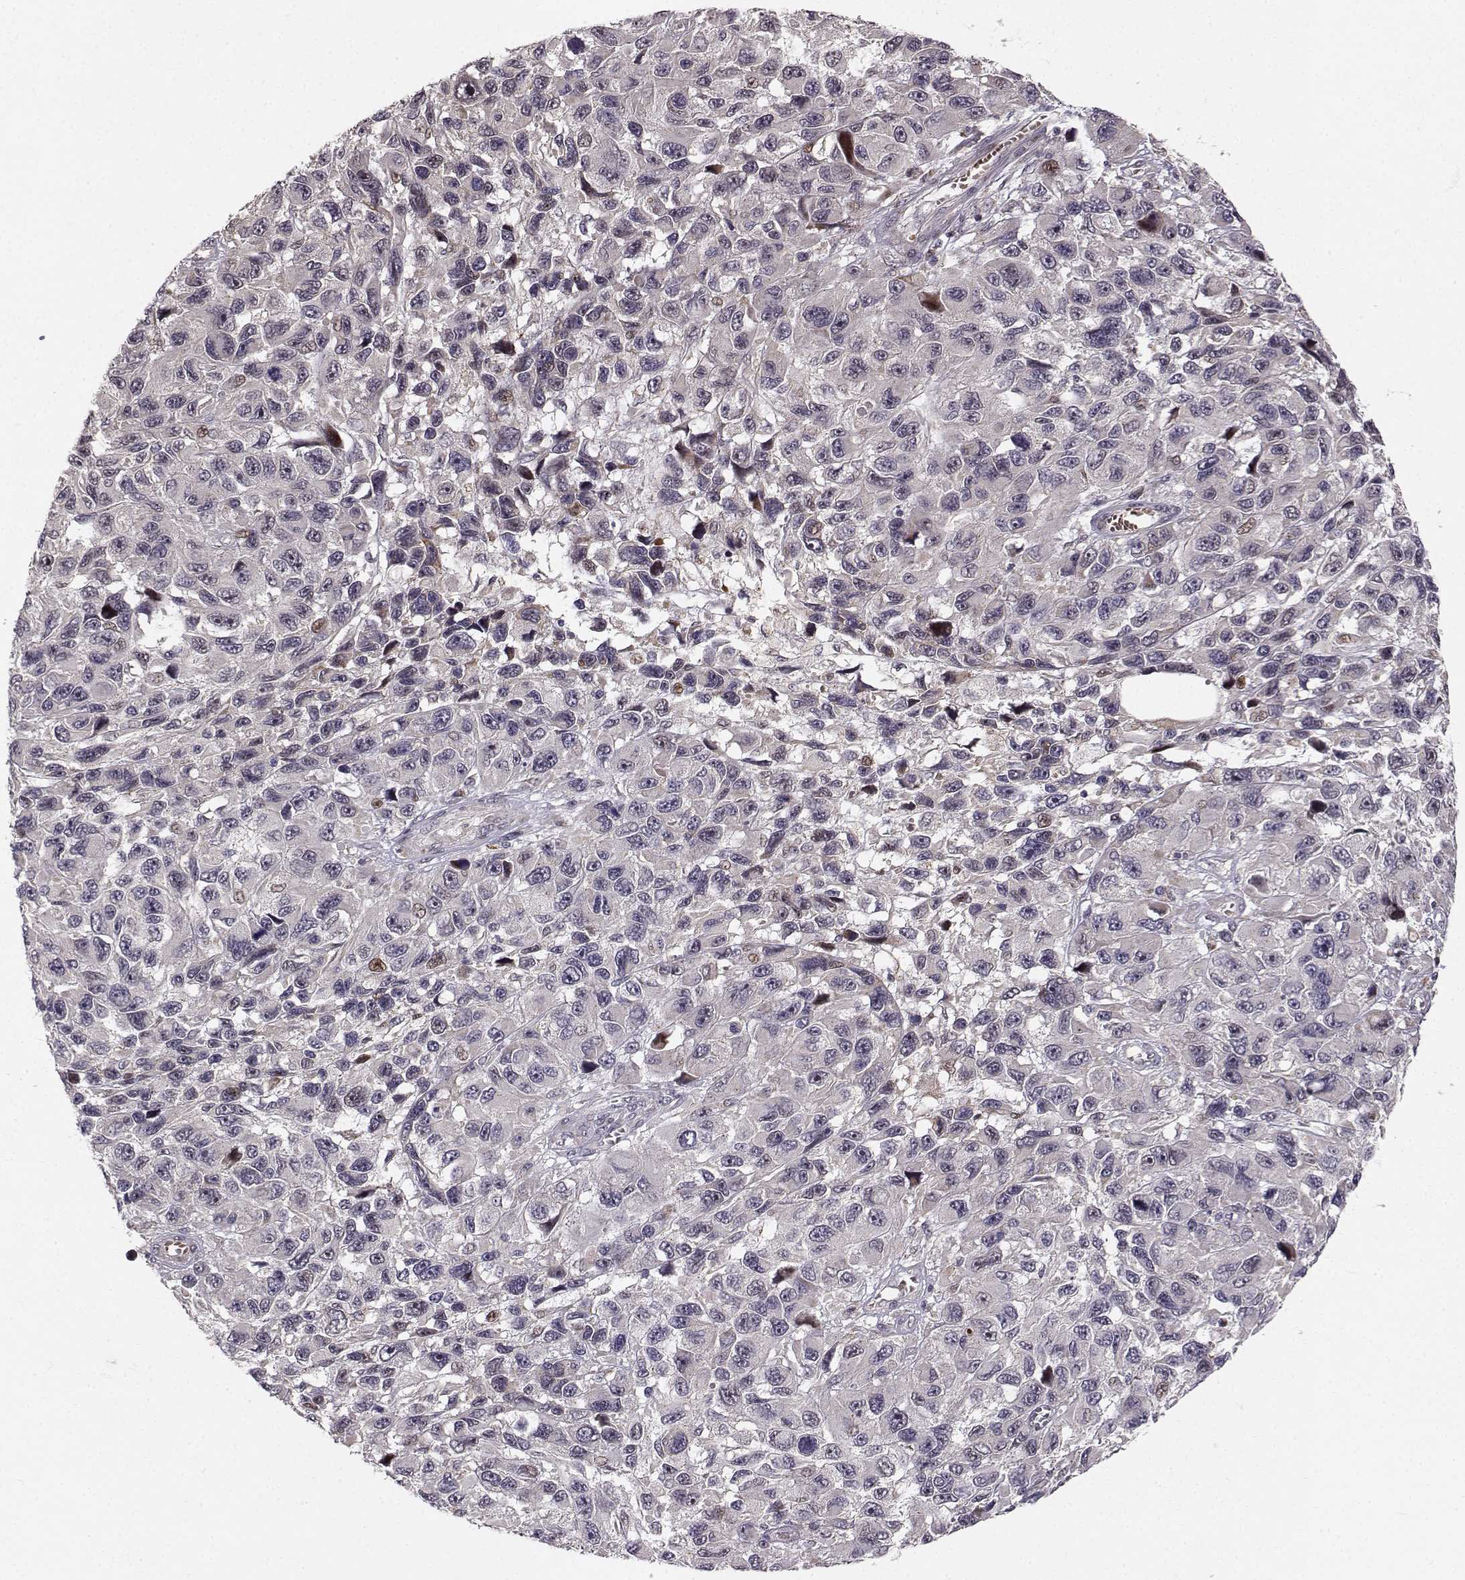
{"staining": {"intensity": "moderate", "quantity": "<25%", "location": "nuclear"}, "tissue": "melanoma", "cell_type": "Tumor cells", "image_type": "cancer", "snomed": [{"axis": "morphology", "description": "Malignant melanoma, NOS"}, {"axis": "topography", "description": "Skin"}], "caption": "Immunohistochemistry micrograph of neoplastic tissue: malignant melanoma stained using immunohistochemistry (IHC) displays low levels of moderate protein expression localized specifically in the nuclear of tumor cells, appearing as a nuclear brown color.", "gene": "APC", "patient": {"sex": "male", "age": 53}}